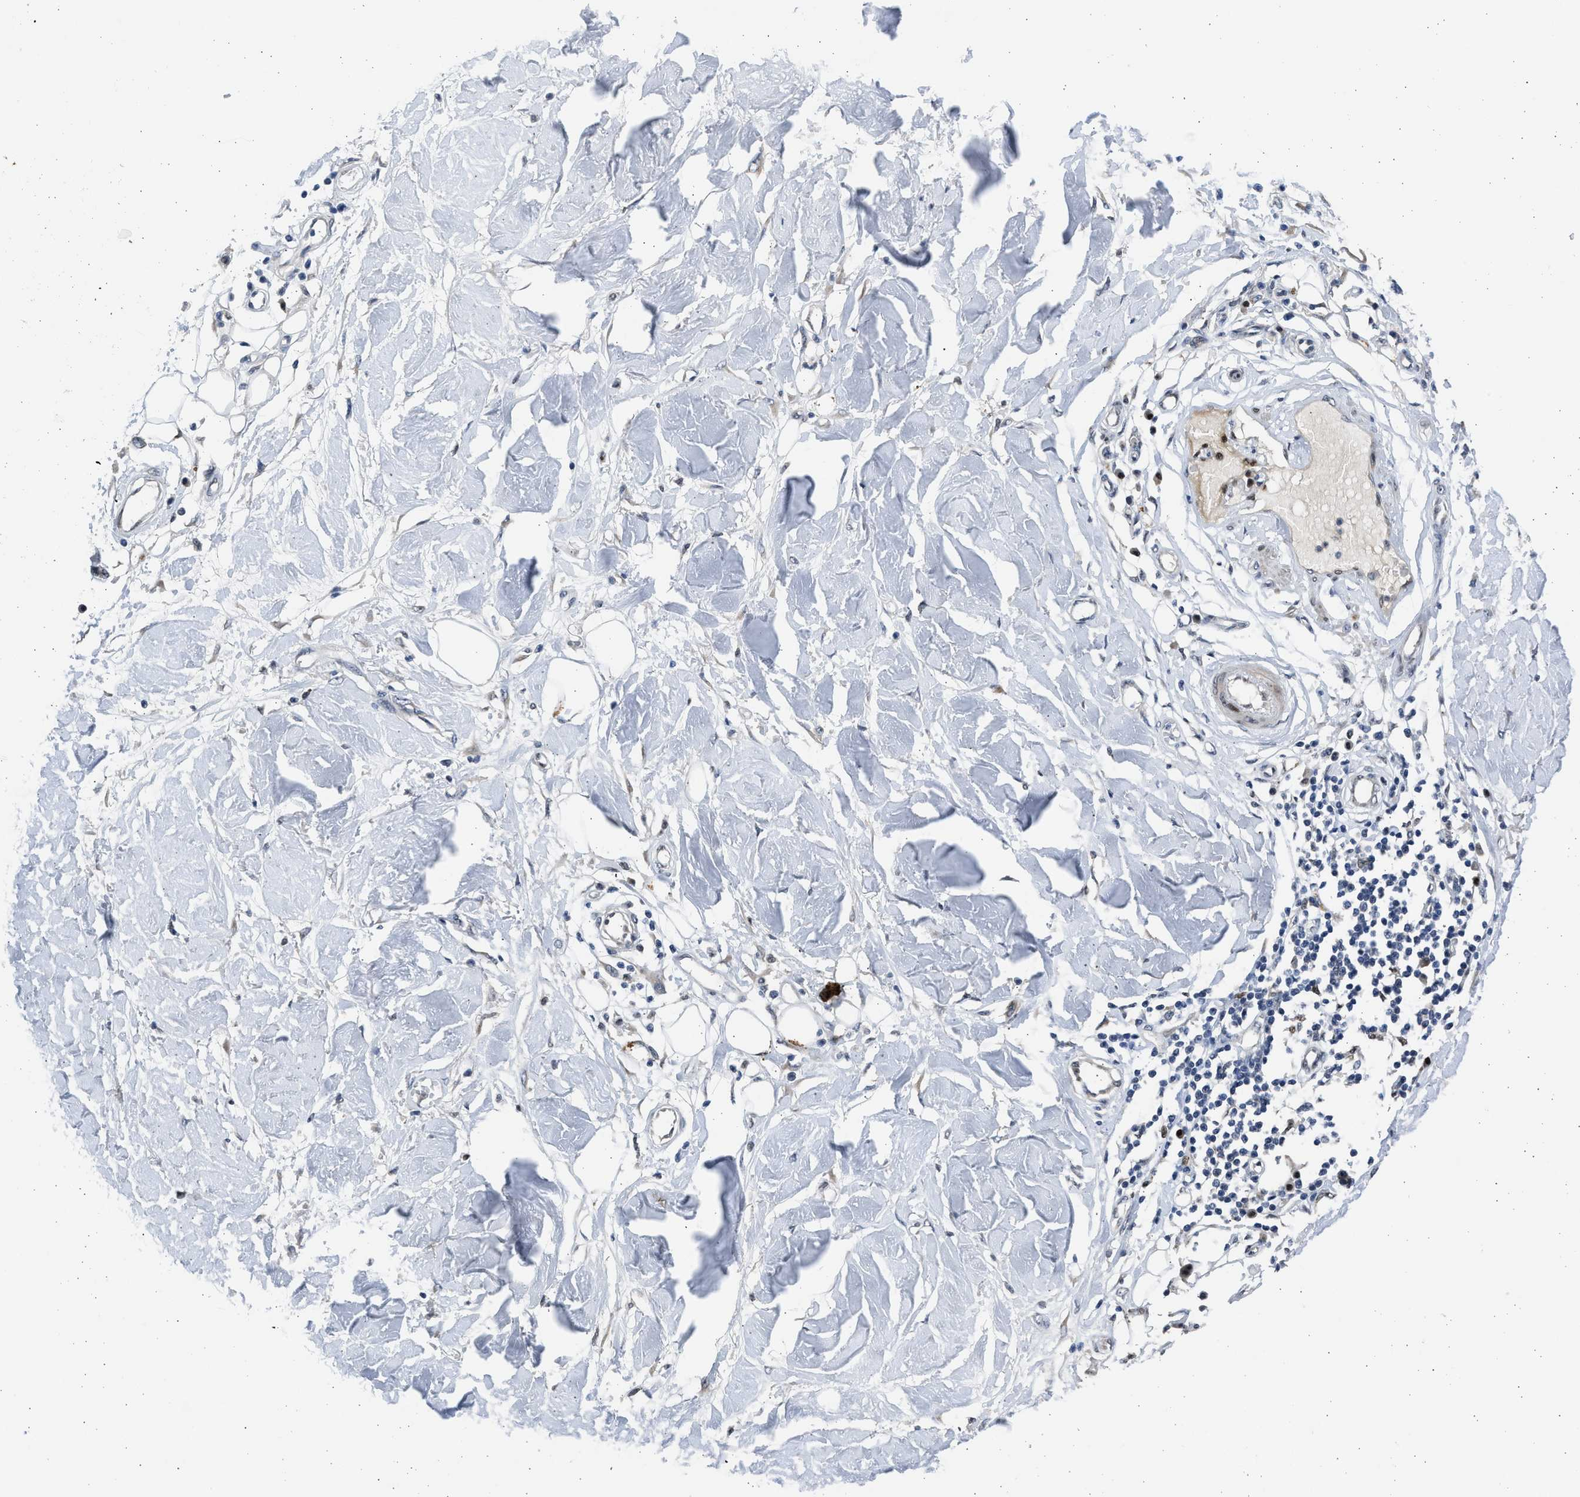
{"staining": {"intensity": "negative", "quantity": "none", "location": "none"}, "tissue": "adipose tissue", "cell_type": "Adipocytes", "image_type": "normal", "snomed": [{"axis": "morphology", "description": "Normal tissue, NOS"}, {"axis": "morphology", "description": "Squamous cell carcinoma, NOS"}, {"axis": "topography", "description": "Skin"}, {"axis": "topography", "description": "Peripheral nerve tissue"}], "caption": "High magnification brightfield microscopy of benign adipose tissue stained with DAB (brown) and counterstained with hematoxylin (blue): adipocytes show no significant positivity. Nuclei are stained in blue.", "gene": "HMGN3", "patient": {"sex": "male", "age": 83}}